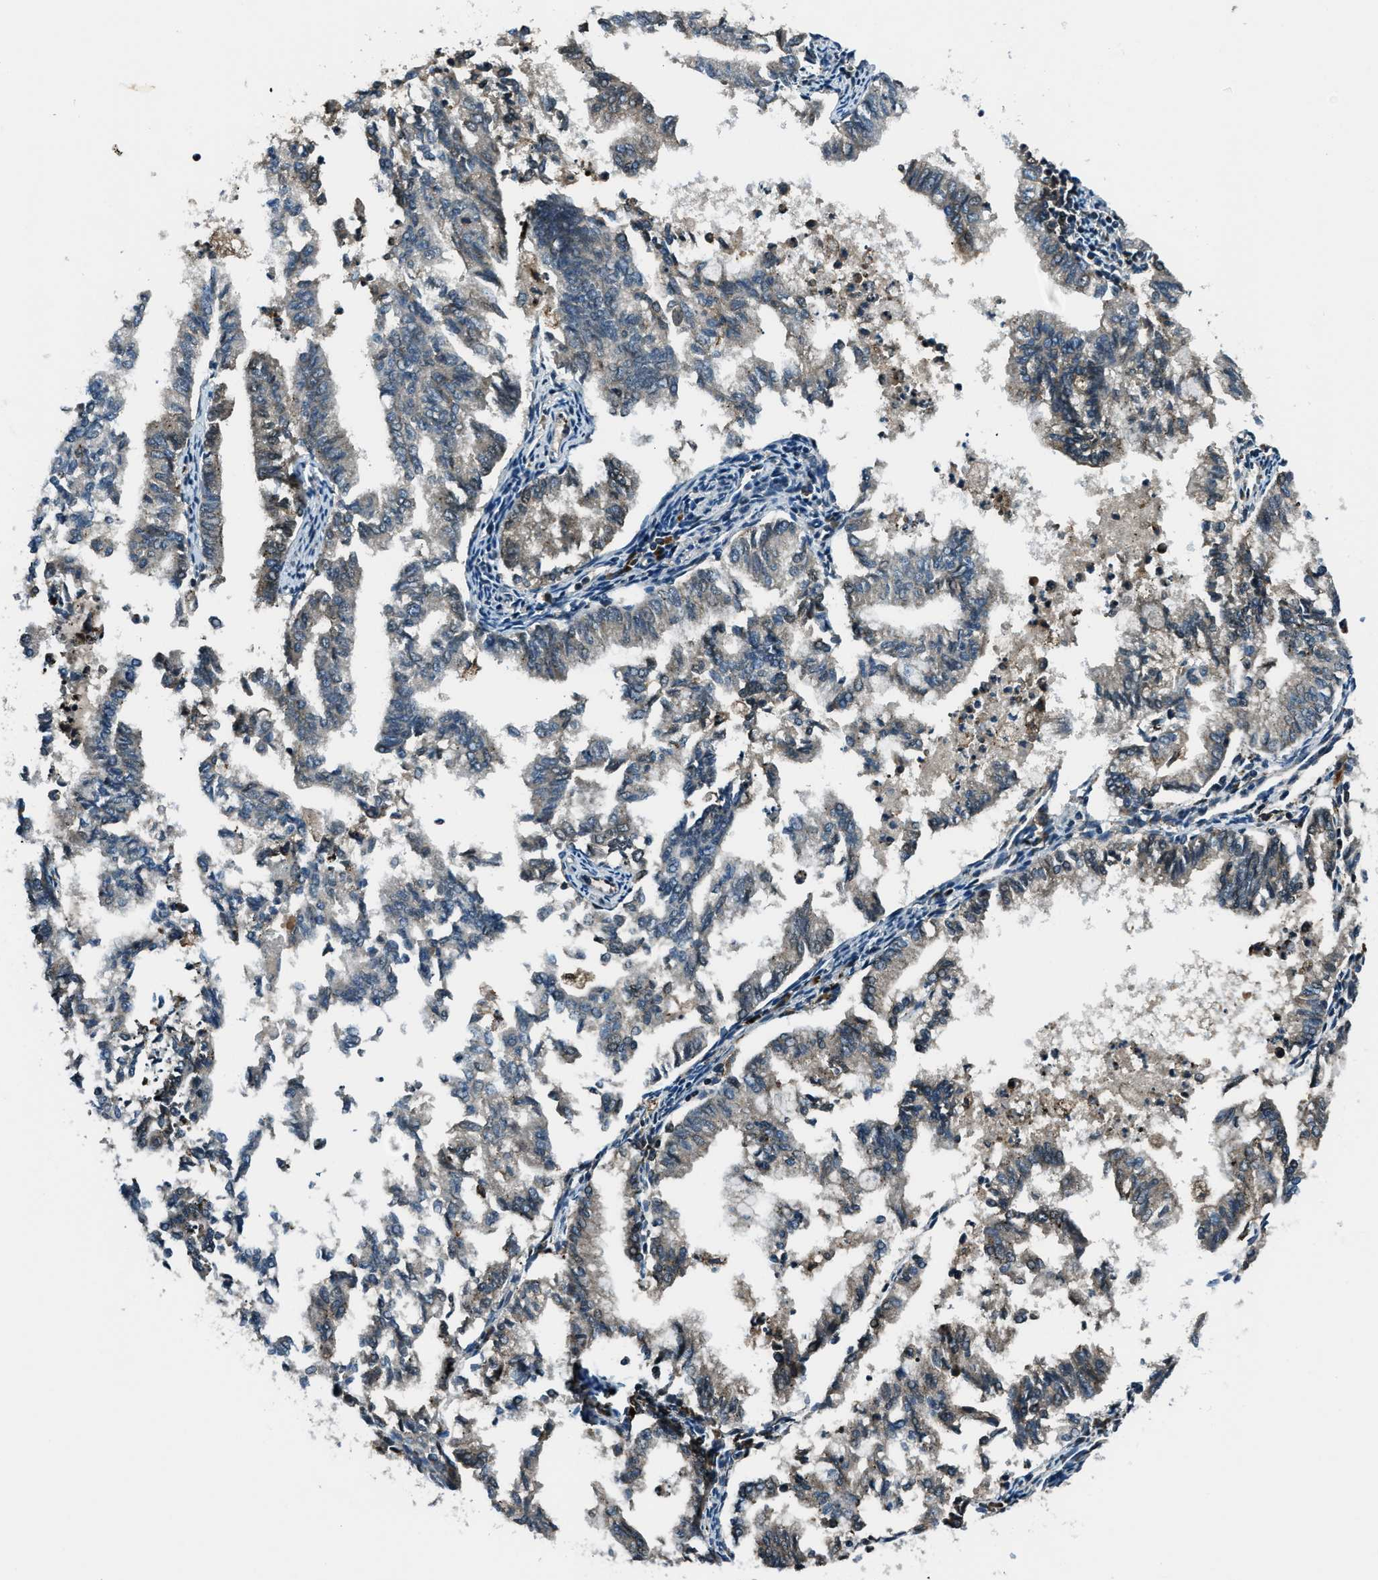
{"staining": {"intensity": "weak", "quantity": "<25%", "location": "cytoplasmic/membranous"}, "tissue": "endometrial cancer", "cell_type": "Tumor cells", "image_type": "cancer", "snomed": [{"axis": "morphology", "description": "Necrosis, NOS"}, {"axis": "morphology", "description": "Adenocarcinoma, NOS"}, {"axis": "topography", "description": "Endometrium"}], "caption": "A high-resolution image shows IHC staining of endometrial cancer, which reveals no significant staining in tumor cells.", "gene": "ACTL9", "patient": {"sex": "female", "age": 79}}